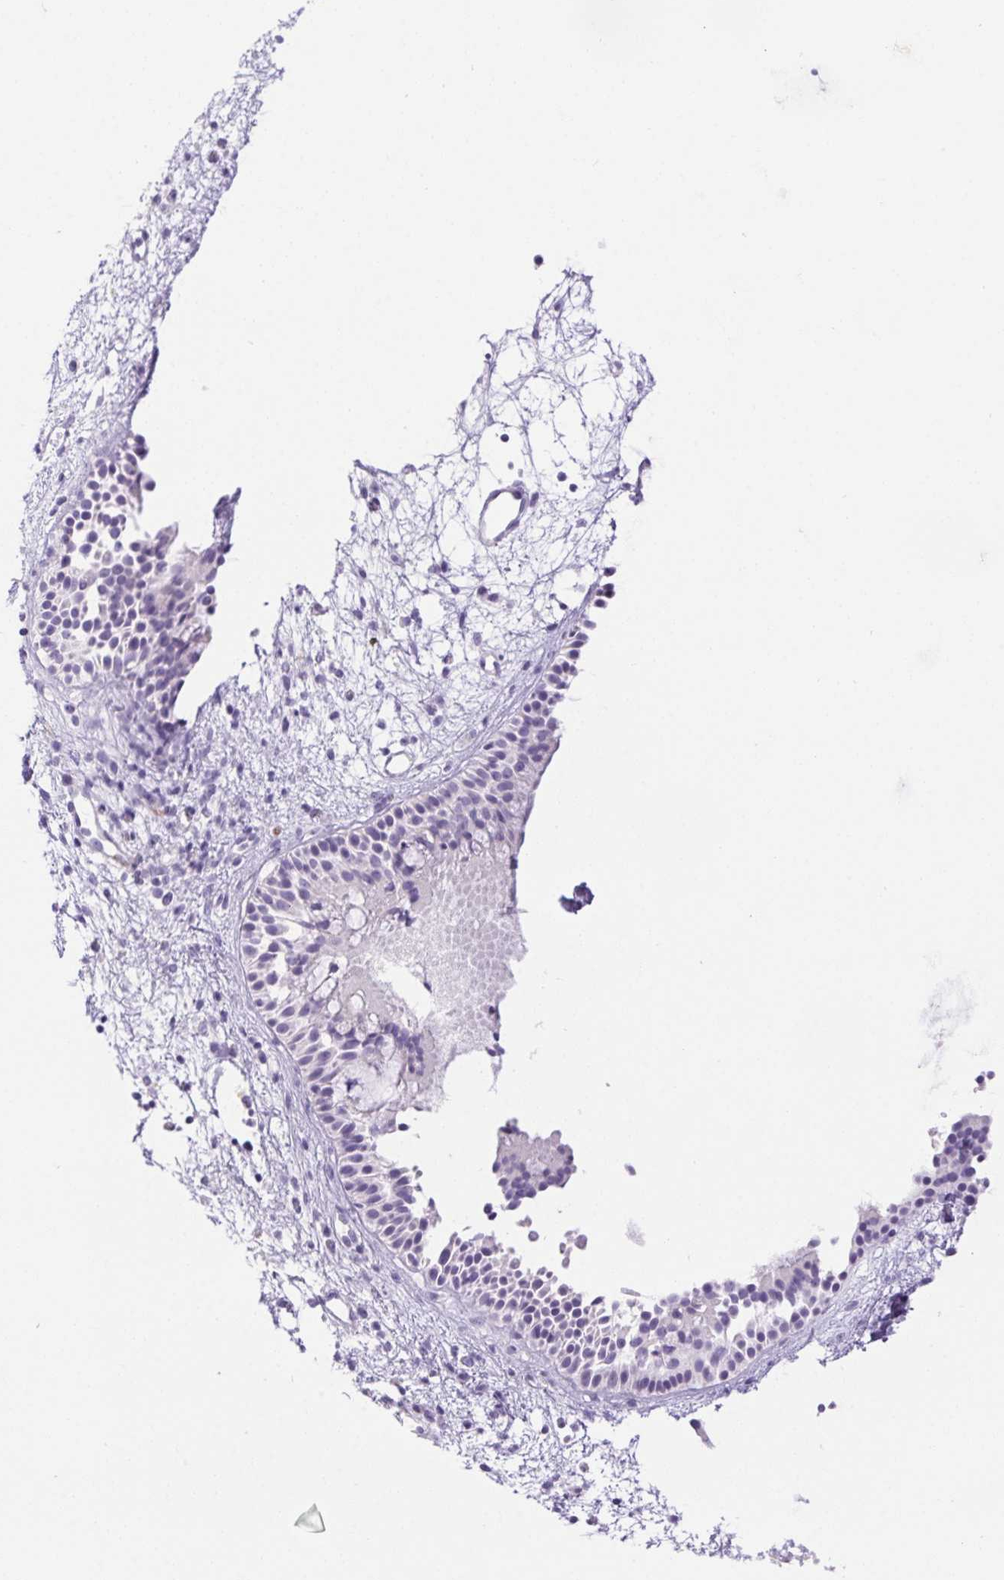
{"staining": {"intensity": "negative", "quantity": "none", "location": "none"}, "tissue": "nasopharynx", "cell_type": "Respiratory epithelial cells", "image_type": "normal", "snomed": [{"axis": "morphology", "description": "Normal tissue, NOS"}, {"axis": "topography", "description": "Nasopharynx"}], "caption": "Immunohistochemistry of benign human nasopharynx reveals no staining in respiratory epithelial cells.", "gene": "ERP27", "patient": {"sex": "male", "age": 77}}